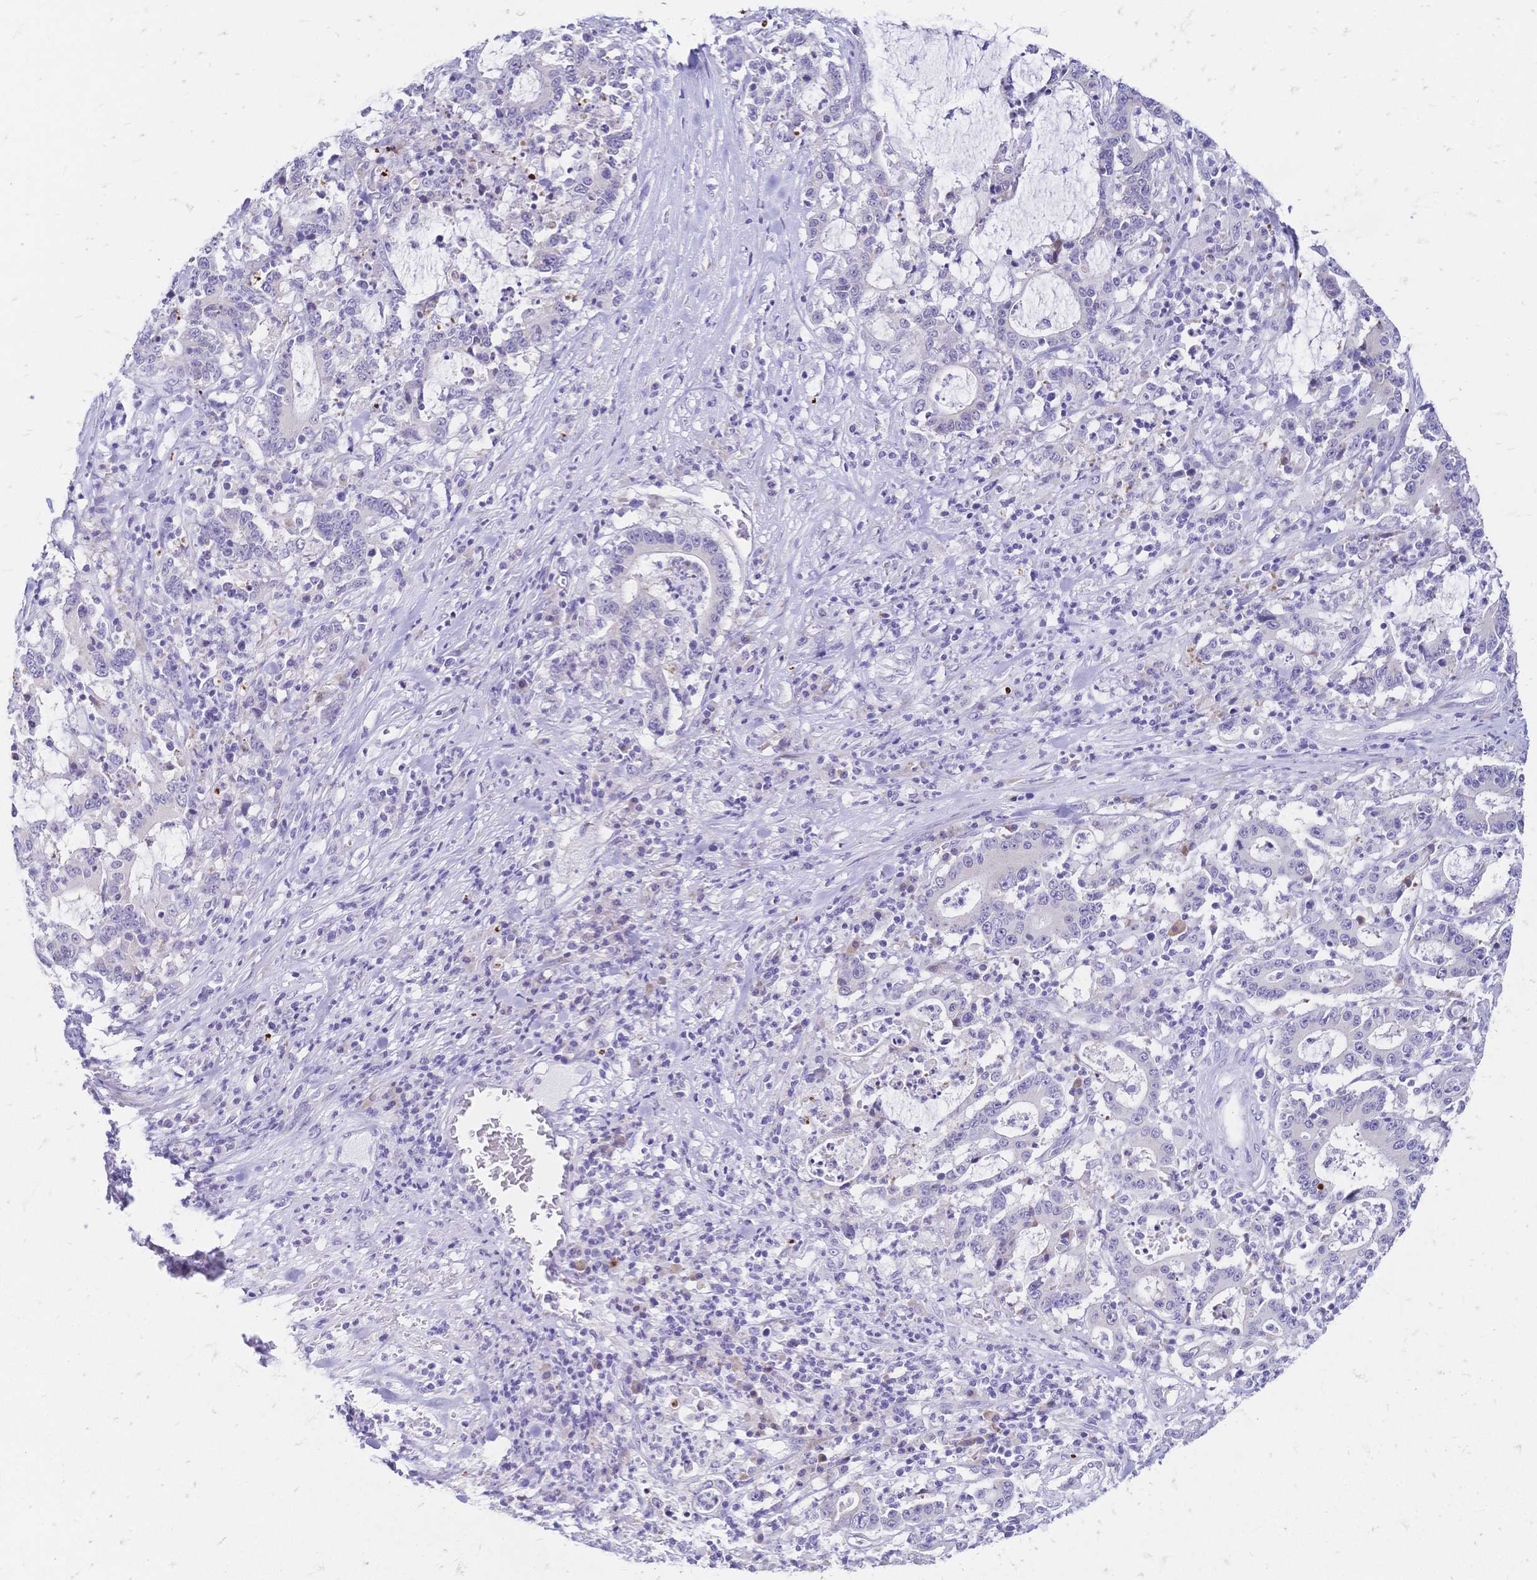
{"staining": {"intensity": "negative", "quantity": "none", "location": "none"}, "tissue": "stomach cancer", "cell_type": "Tumor cells", "image_type": "cancer", "snomed": [{"axis": "morphology", "description": "Adenocarcinoma, NOS"}, {"axis": "topography", "description": "Stomach, upper"}], "caption": "High magnification brightfield microscopy of adenocarcinoma (stomach) stained with DAB (brown) and counterstained with hematoxylin (blue): tumor cells show no significant expression.", "gene": "GRB7", "patient": {"sex": "male", "age": 68}}